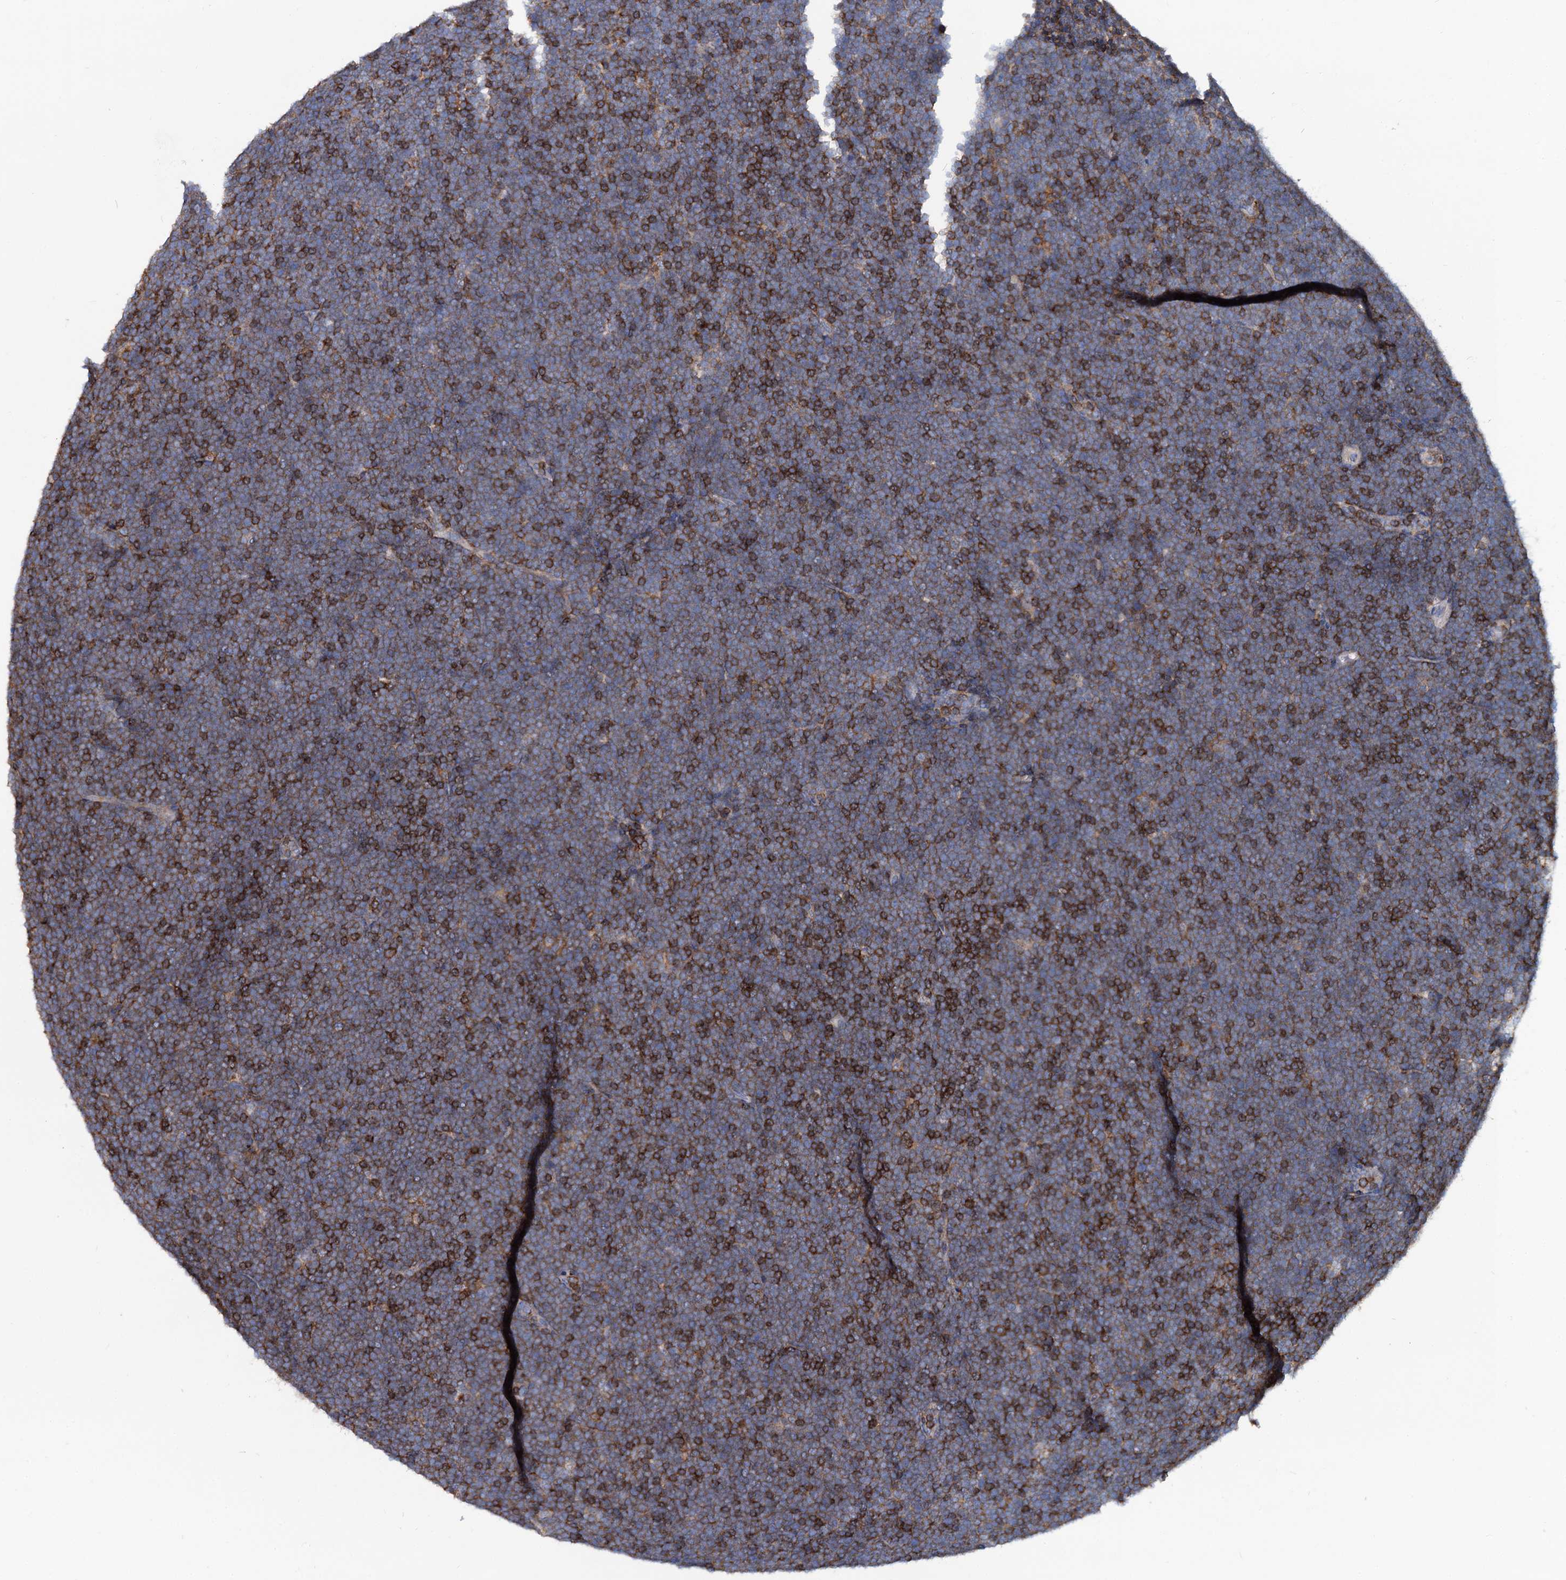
{"staining": {"intensity": "strong", "quantity": "25%-75%", "location": "cytoplasmic/membranous"}, "tissue": "lymphoma", "cell_type": "Tumor cells", "image_type": "cancer", "snomed": [{"axis": "morphology", "description": "Malignant lymphoma, non-Hodgkin's type, High grade"}, {"axis": "topography", "description": "Lymph node"}], "caption": "There is high levels of strong cytoplasmic/membranous positivity in tumor cells of lymphoma, as demonstrated by immunohistochemical staining (brown color).", "gene": "LRCH4", "patient": {"sex": "male", "age": 13}}